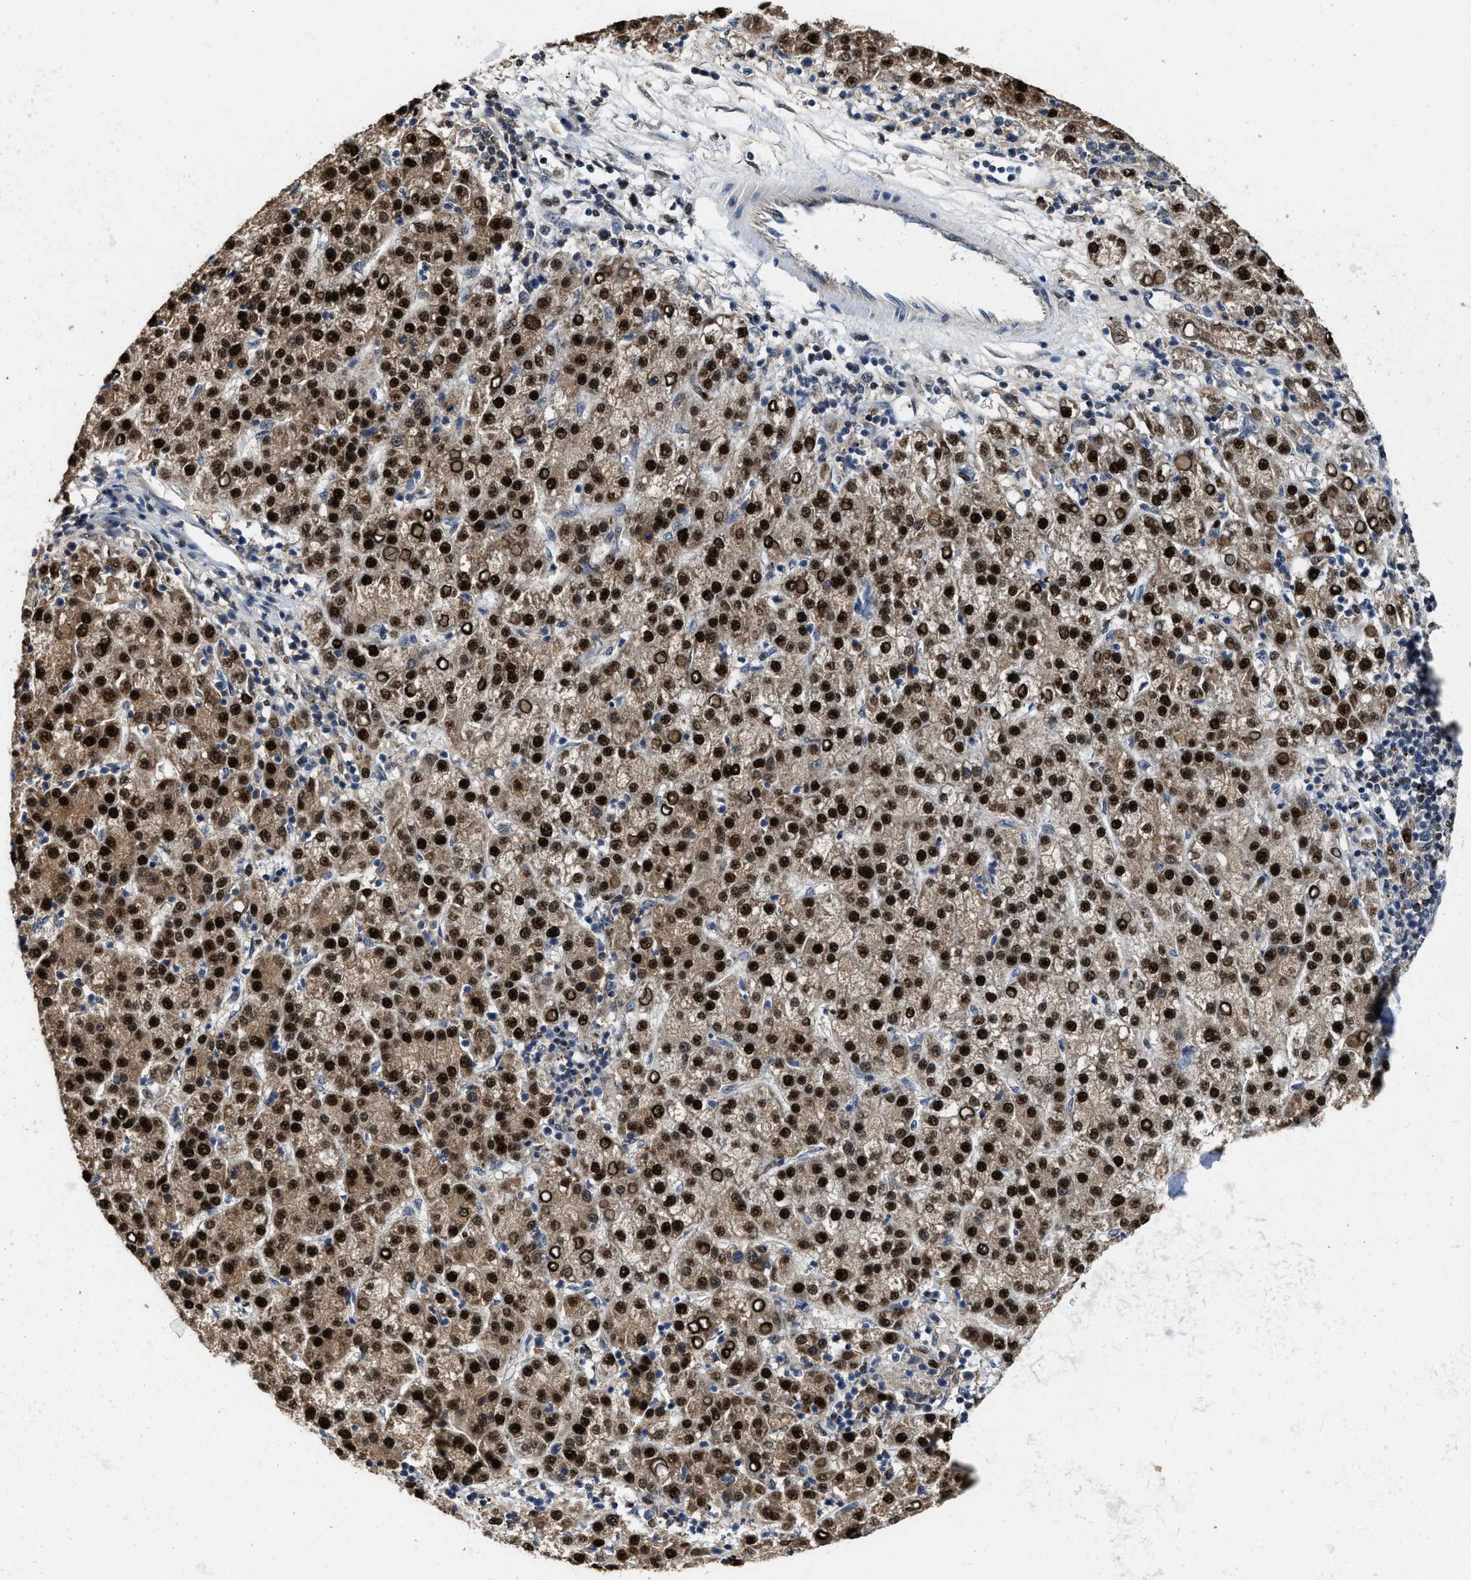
{"staining": {"intensity": "strong", "quantity": ">75%", "location": "cytoplasmic/membranous,nuclear"}, "tissue": "liver cancer", "cell_type": "Tumor cells", "image_type": "cancer", "snomed": [{"axis": "morphology", "description": "Carcinoma, Hepatocellular, NOS"}, {"axis": "topography", "description": "Liver"}], "caption": "DAB immunohistochemical staining of liver cancer displays strong cytoplasmic/membranous and nuclear protein staining in about >75% of tumor cells.", "gene": "ZNF20", "patient": {"sex": "female", "age": 58}}